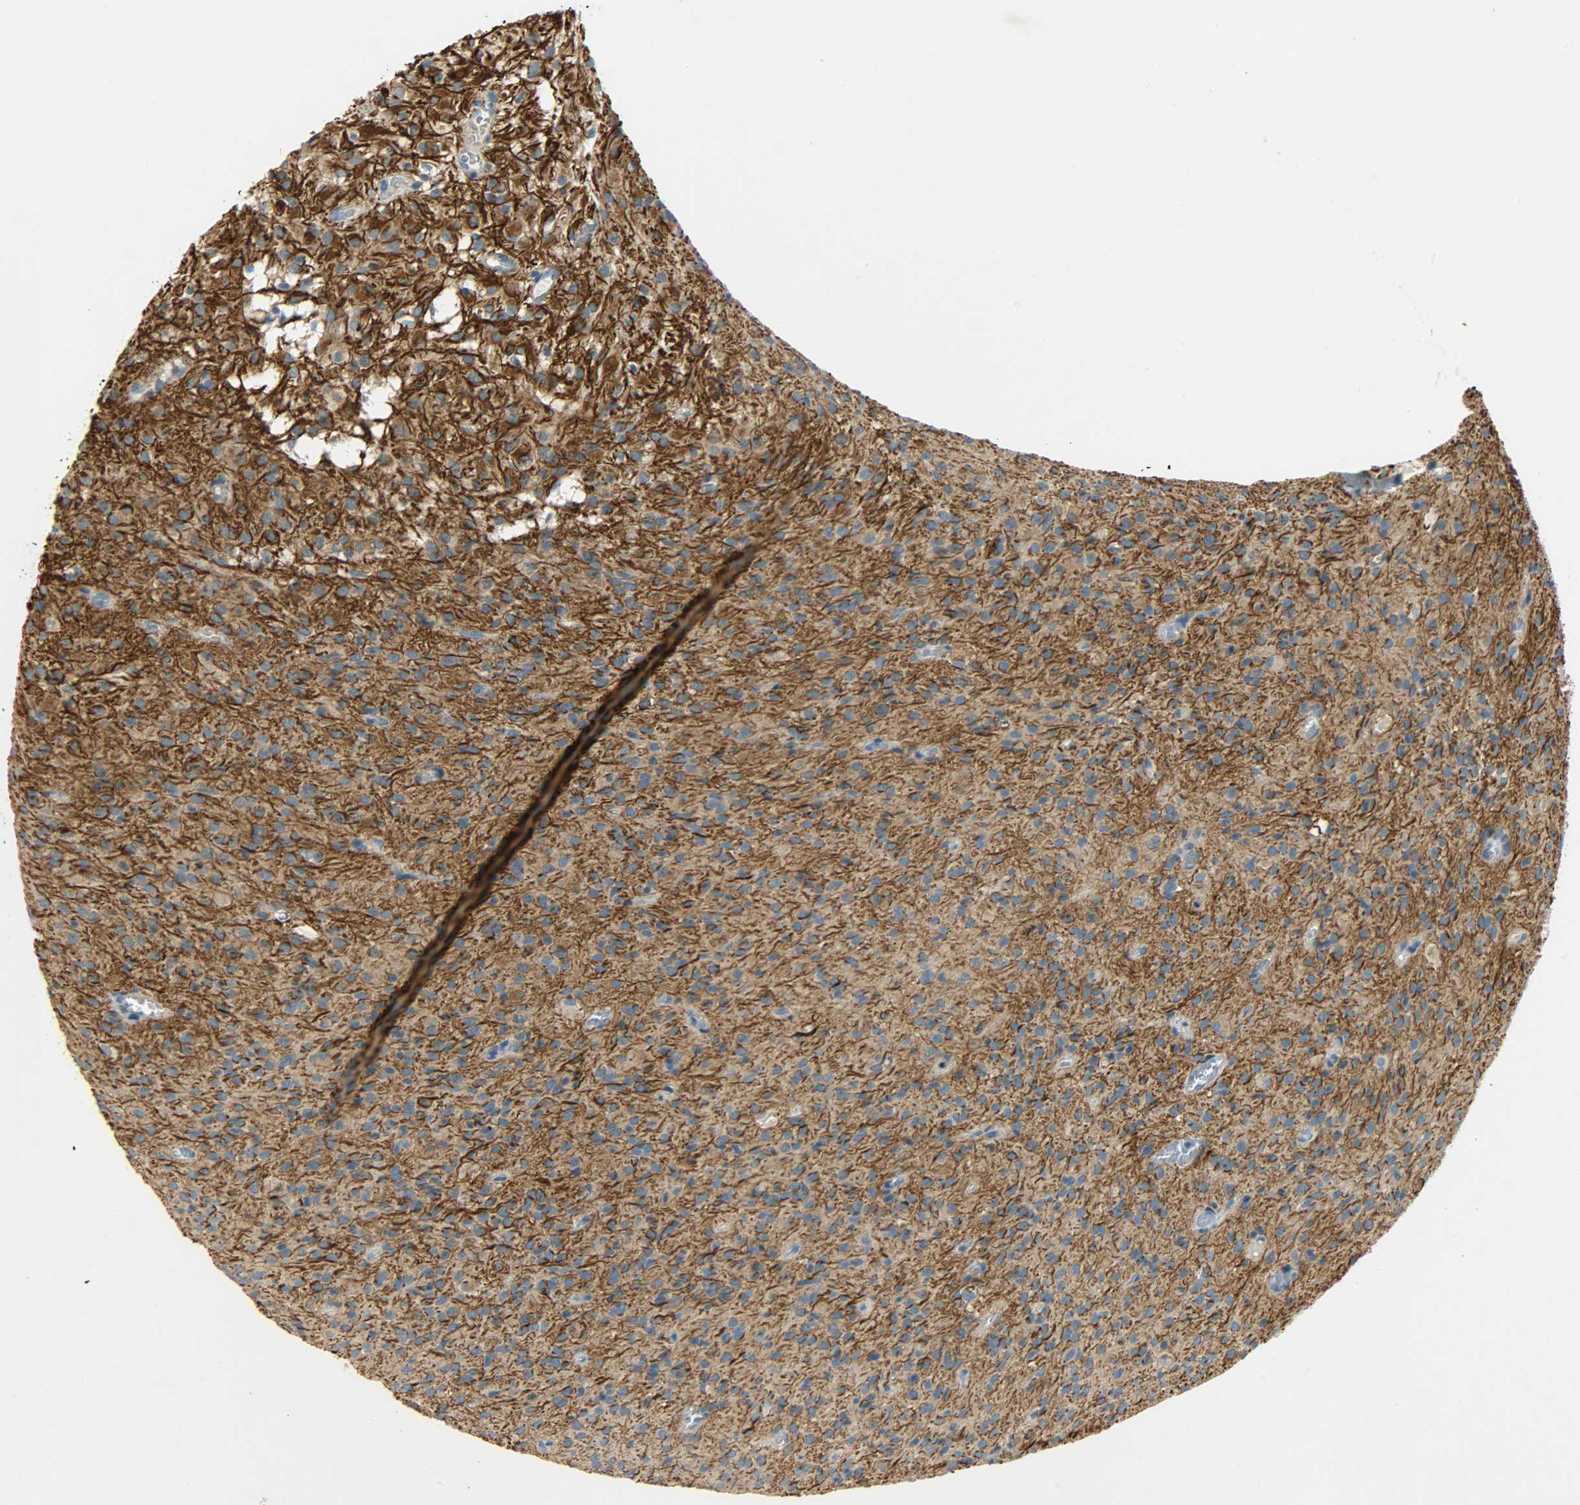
{"staining": {"intensity": "strong", "quantity": ">75%", "location": "cytoplasmic/membranous"}, "tissue": "glioma", "cell_type": "Tumor cells", "image_type": "cancer", "snomed": [{"axis": "morphology", "description": "Glioma, malignant, High grade"}, {"axis": "topography", "description": "Brain"}], "caption": "Tumor cells exhibit strong cytoplasmic/membranous staining in about >75% of cells in high-grade glioma (malignant).", "gene": "DSG2", "patient": {"sex": "female", "age": 59}}